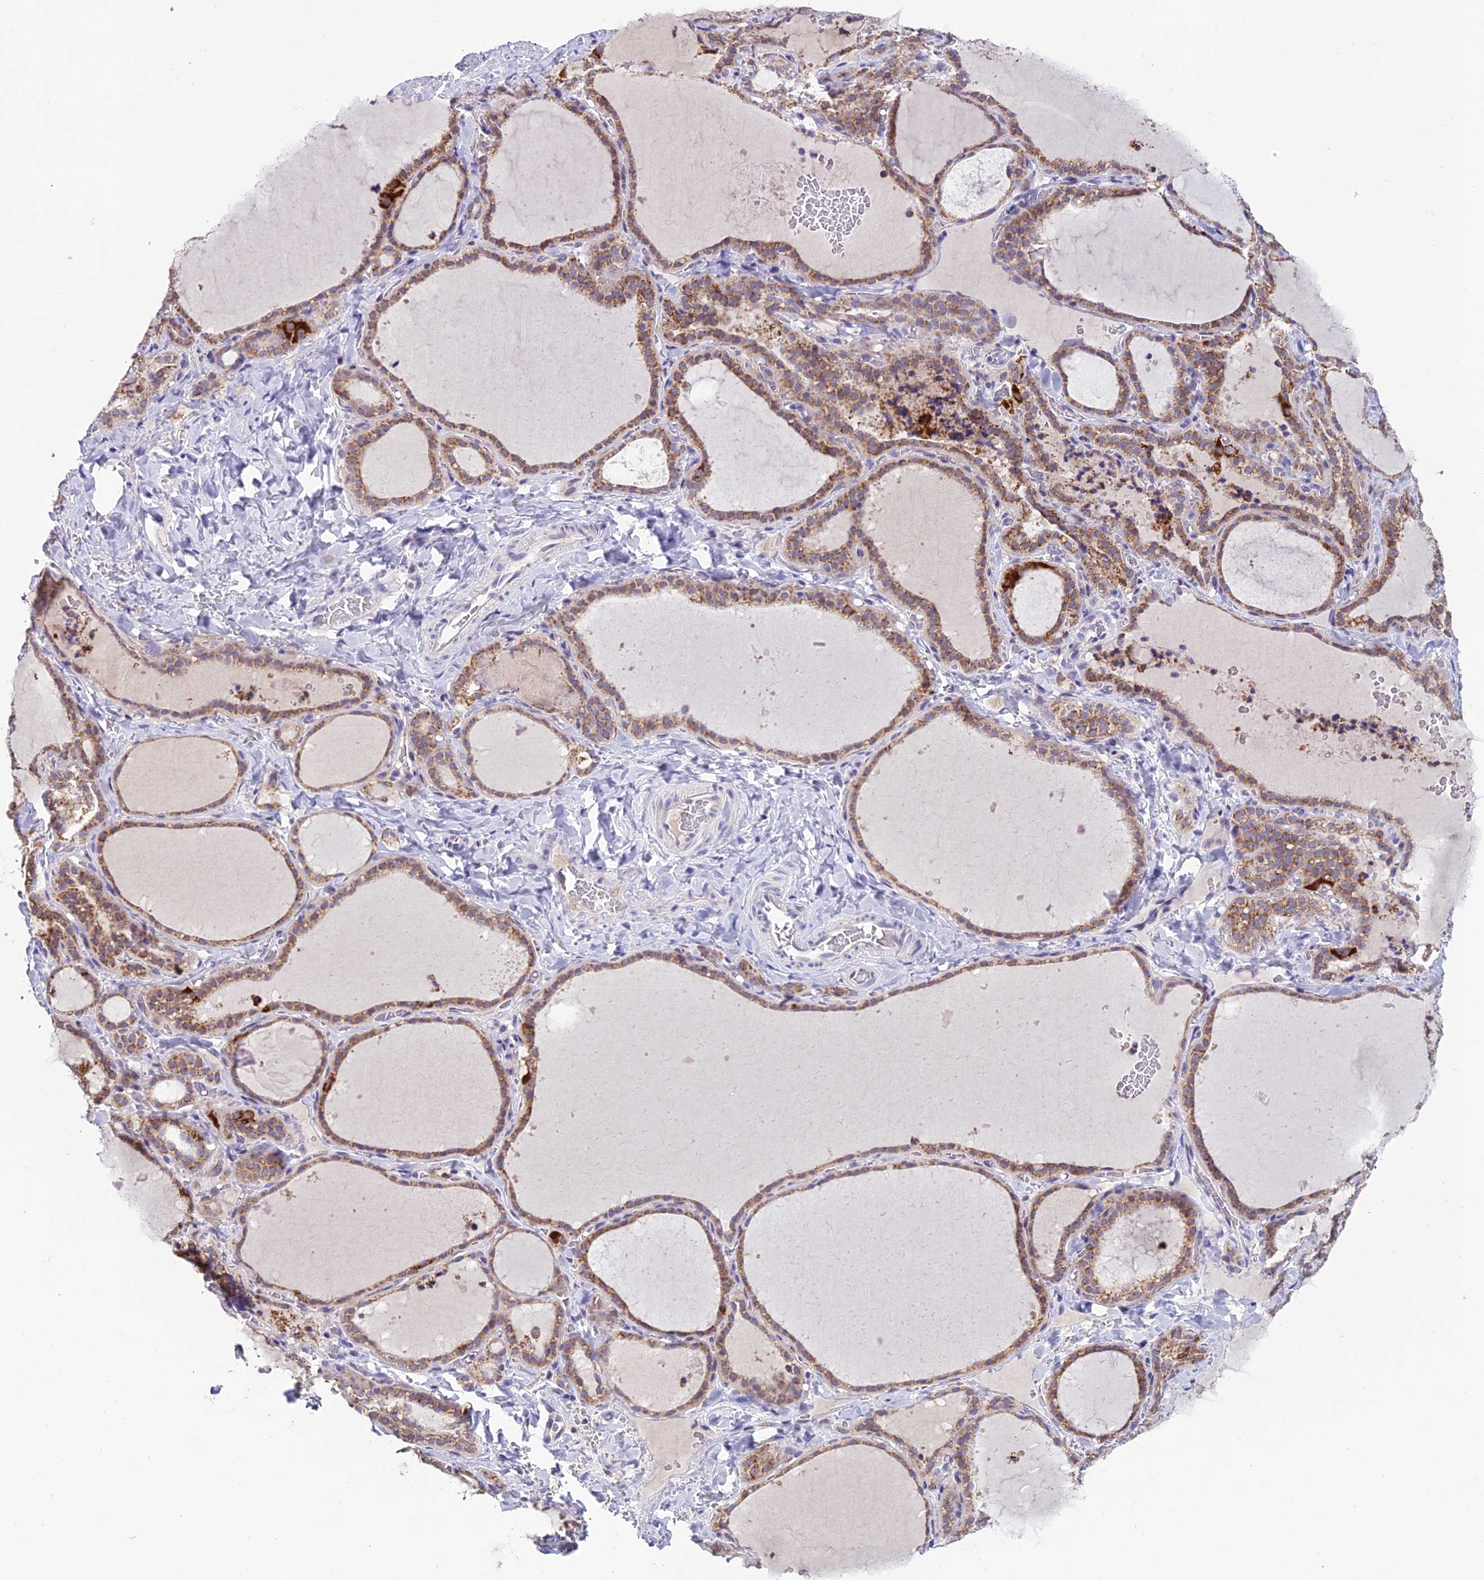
{"staining": {"intensity": "moderate", "quantity": ">75%", "location": "cytoplasmic/membranous"}, "tissue": "thyroid gland", "cell_type": "Glandular cells", "image_type": "normal", "snomed": [{"axis": "morphology", "description": "Normal tissue, NOS"}, {"axis": "topography", "description": "Thyroid gland"}], "caption": "Human thyroid gland stained for a protein (brown) displays moderate cytoplasmic/membranous positive expression in about >75% of glandular cells.", "gene": "SLC10A1", "patient": {"sex": "female", "age": 22}}